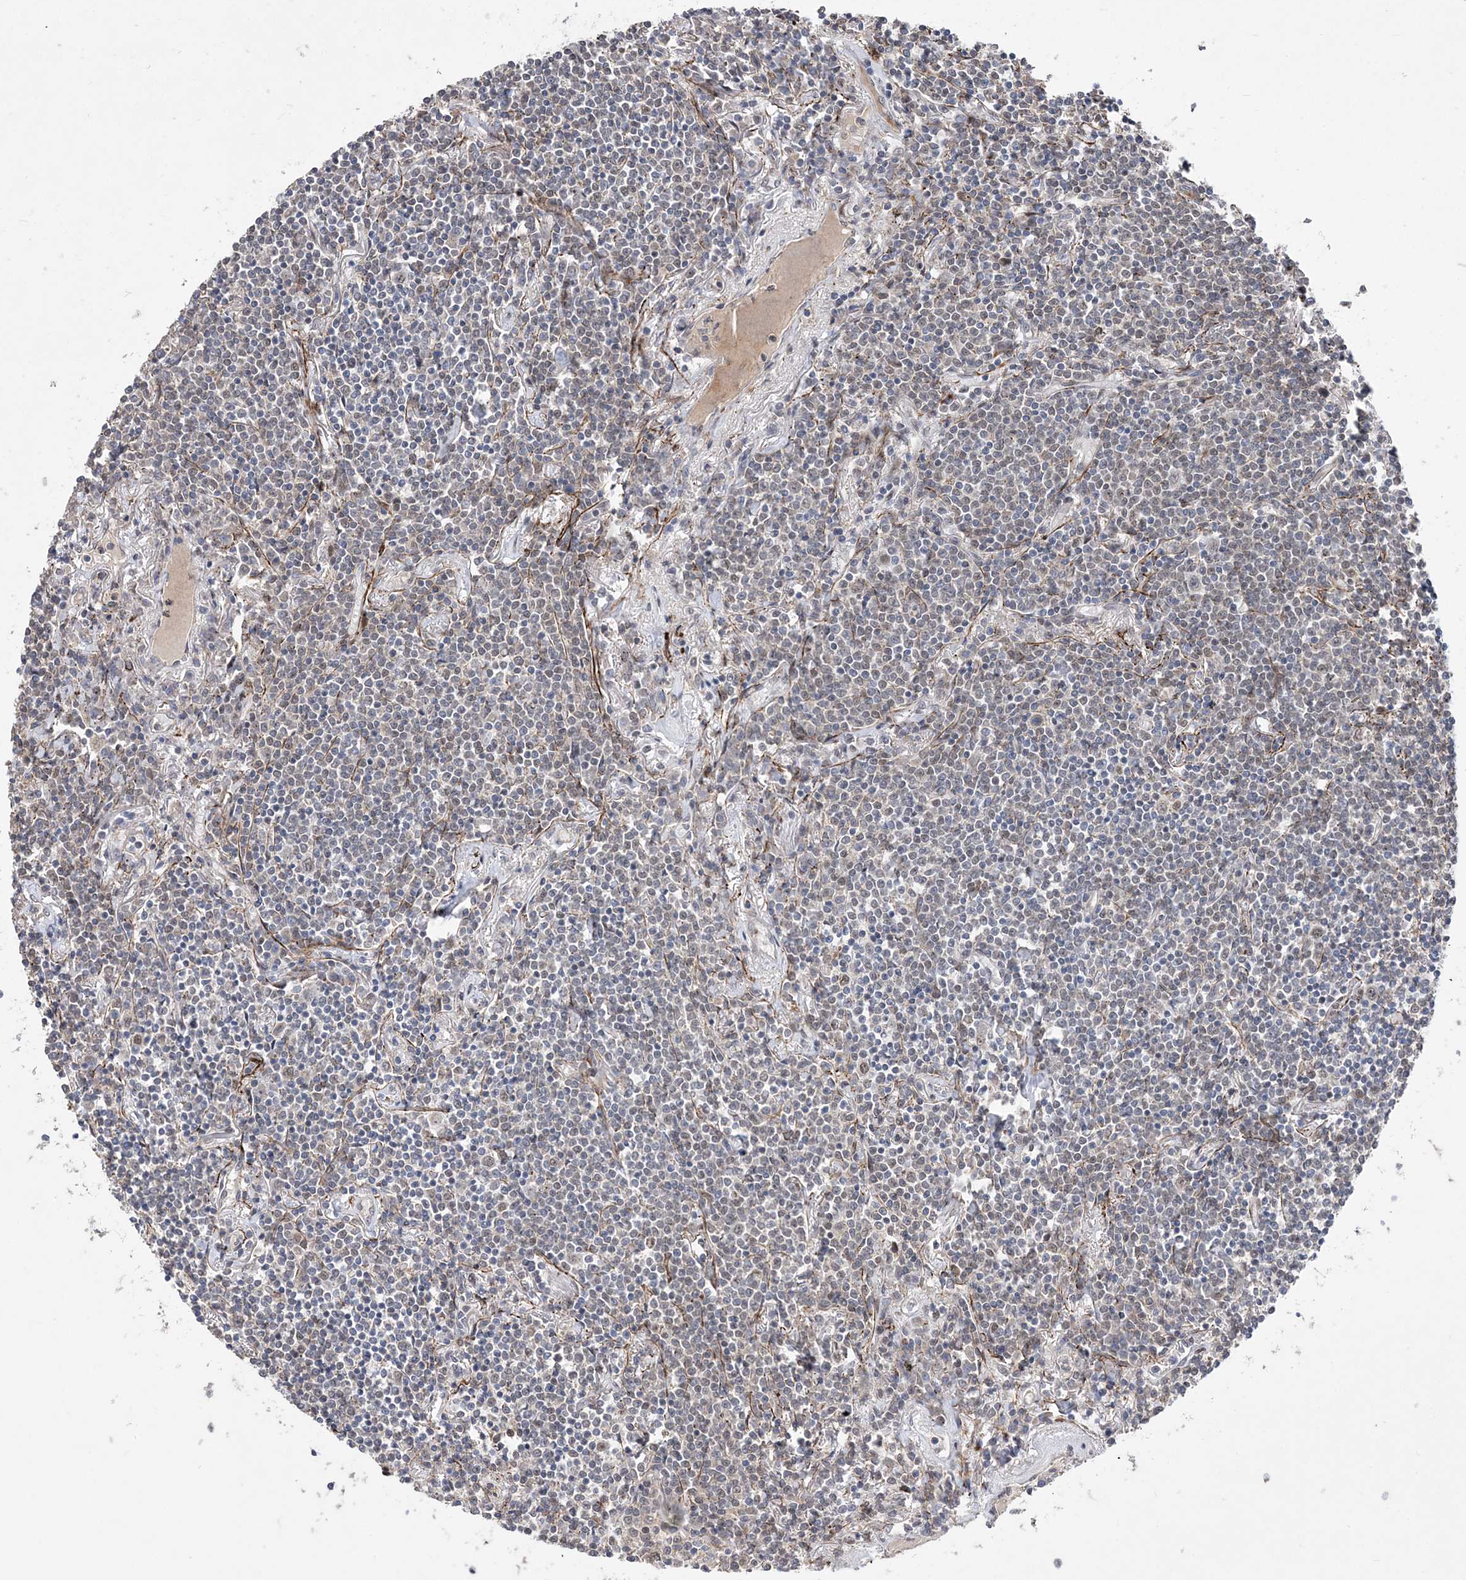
{"staining": {"intensity": "weak", "quantity": "<25%", "location": "nuclear"}, "tissue": "lymphoma", "cell_type": "Tumor cells", "image_type": "cancer", "snomed": [{"axis": "morphology", "description": "Malignant lymphoma, non-Hodgkin's type, Low grade"}, {"axis": "topography", "description": "Lung"}], "caption": "This is an IHC image of low-grade malignant lymphoma, non-Hodgkin's type. There is no staining in tumor cells.", "gene": "BOD1L1", "patient": {"sex": "female", "age": 71}}